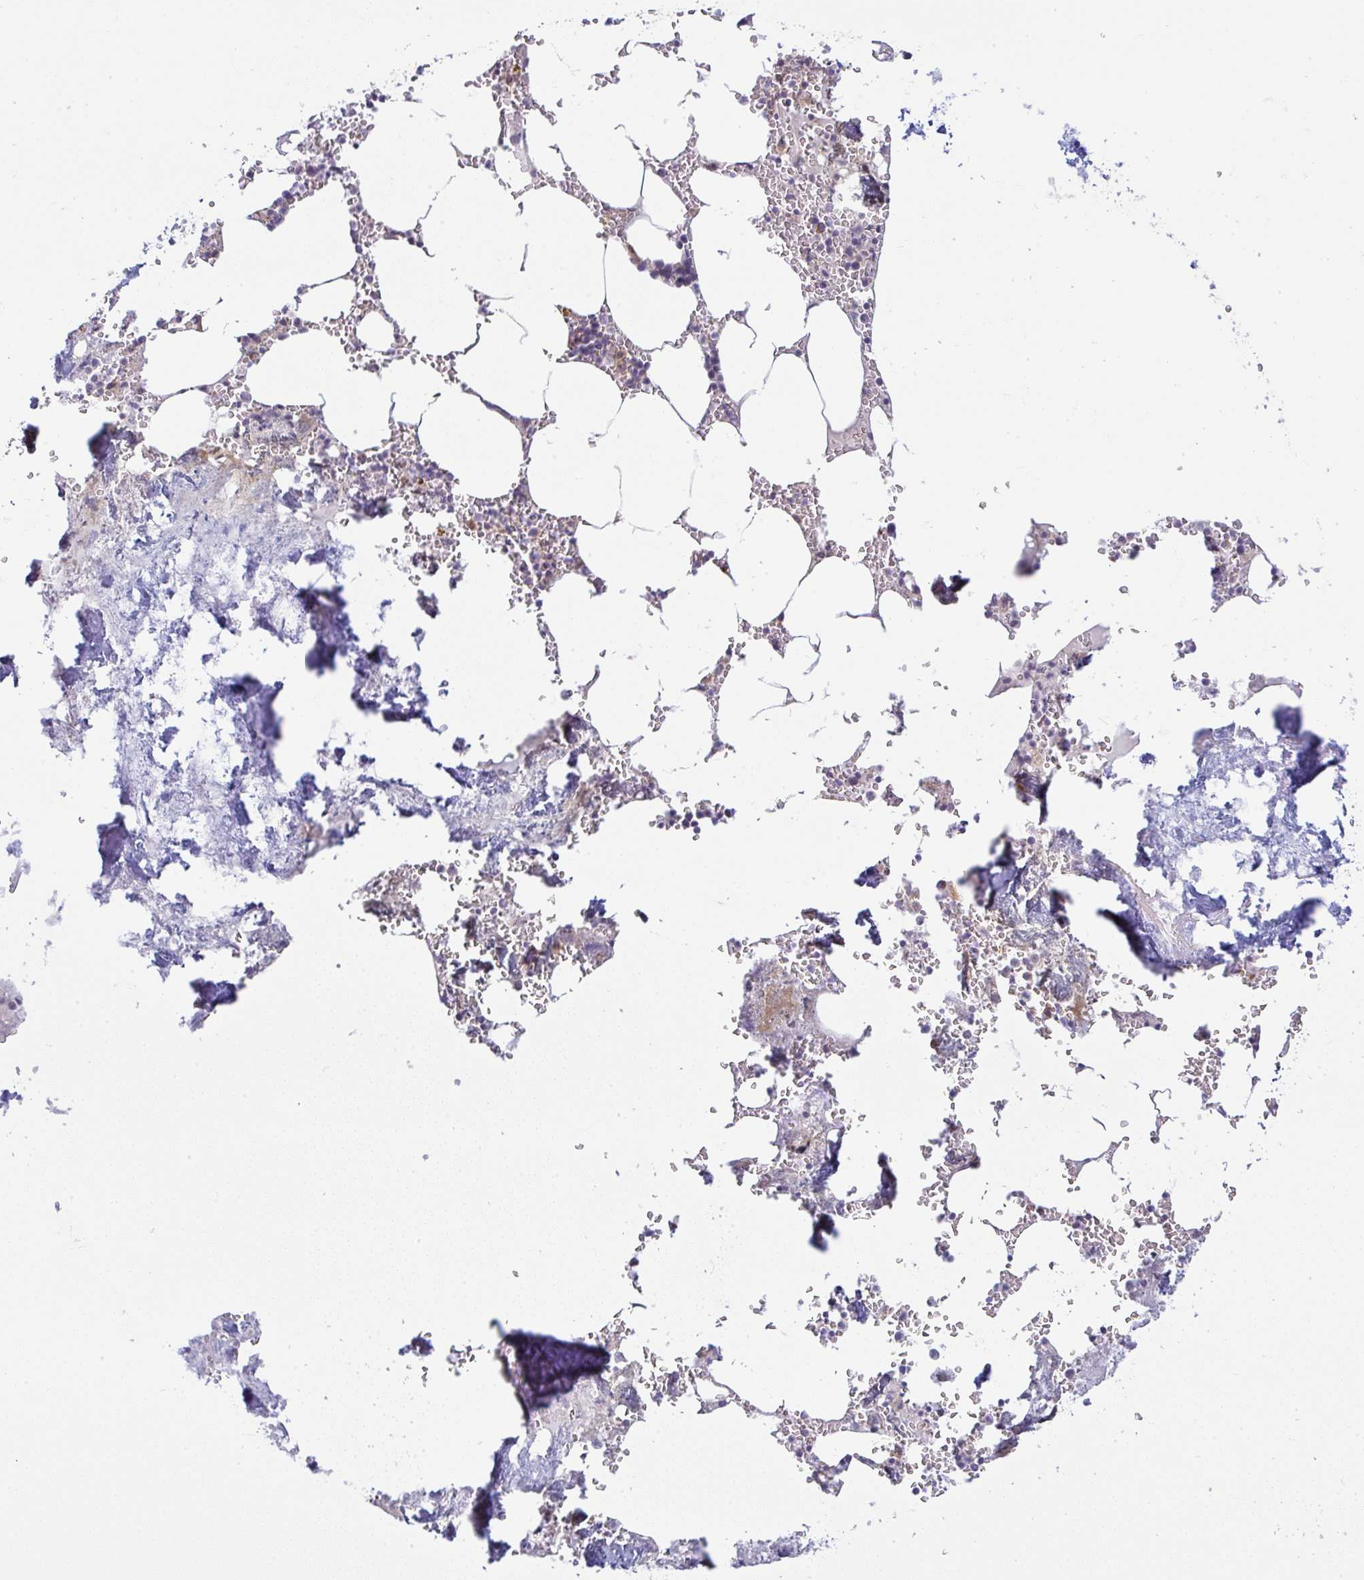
{"staining": {"intensity": "moderate", "quantity": "<25%", "location": "cytoplasmic/membranous"}, "tissue": "bone marrow", "cell_type": "Hematopoietic cells", "image_type": "normal", "snomed": [{"axis": "morphology", "description": "Normal tissue, NOS"}, {"axis": "topography", "description": "Bone marrow"}], "caption": "The photomicrograph demonstrates staining of normal bone marrow, revealing moderate cytoplasmic/membranous protein staining (brown color) within hematopoietic cells. (DAB (3,3'-diaminobenzidine) IHC, brown staining for protein, blue staining for nuclei).", "gene": "MOB1A", "patient": {"sex": "male", "age": 54}}